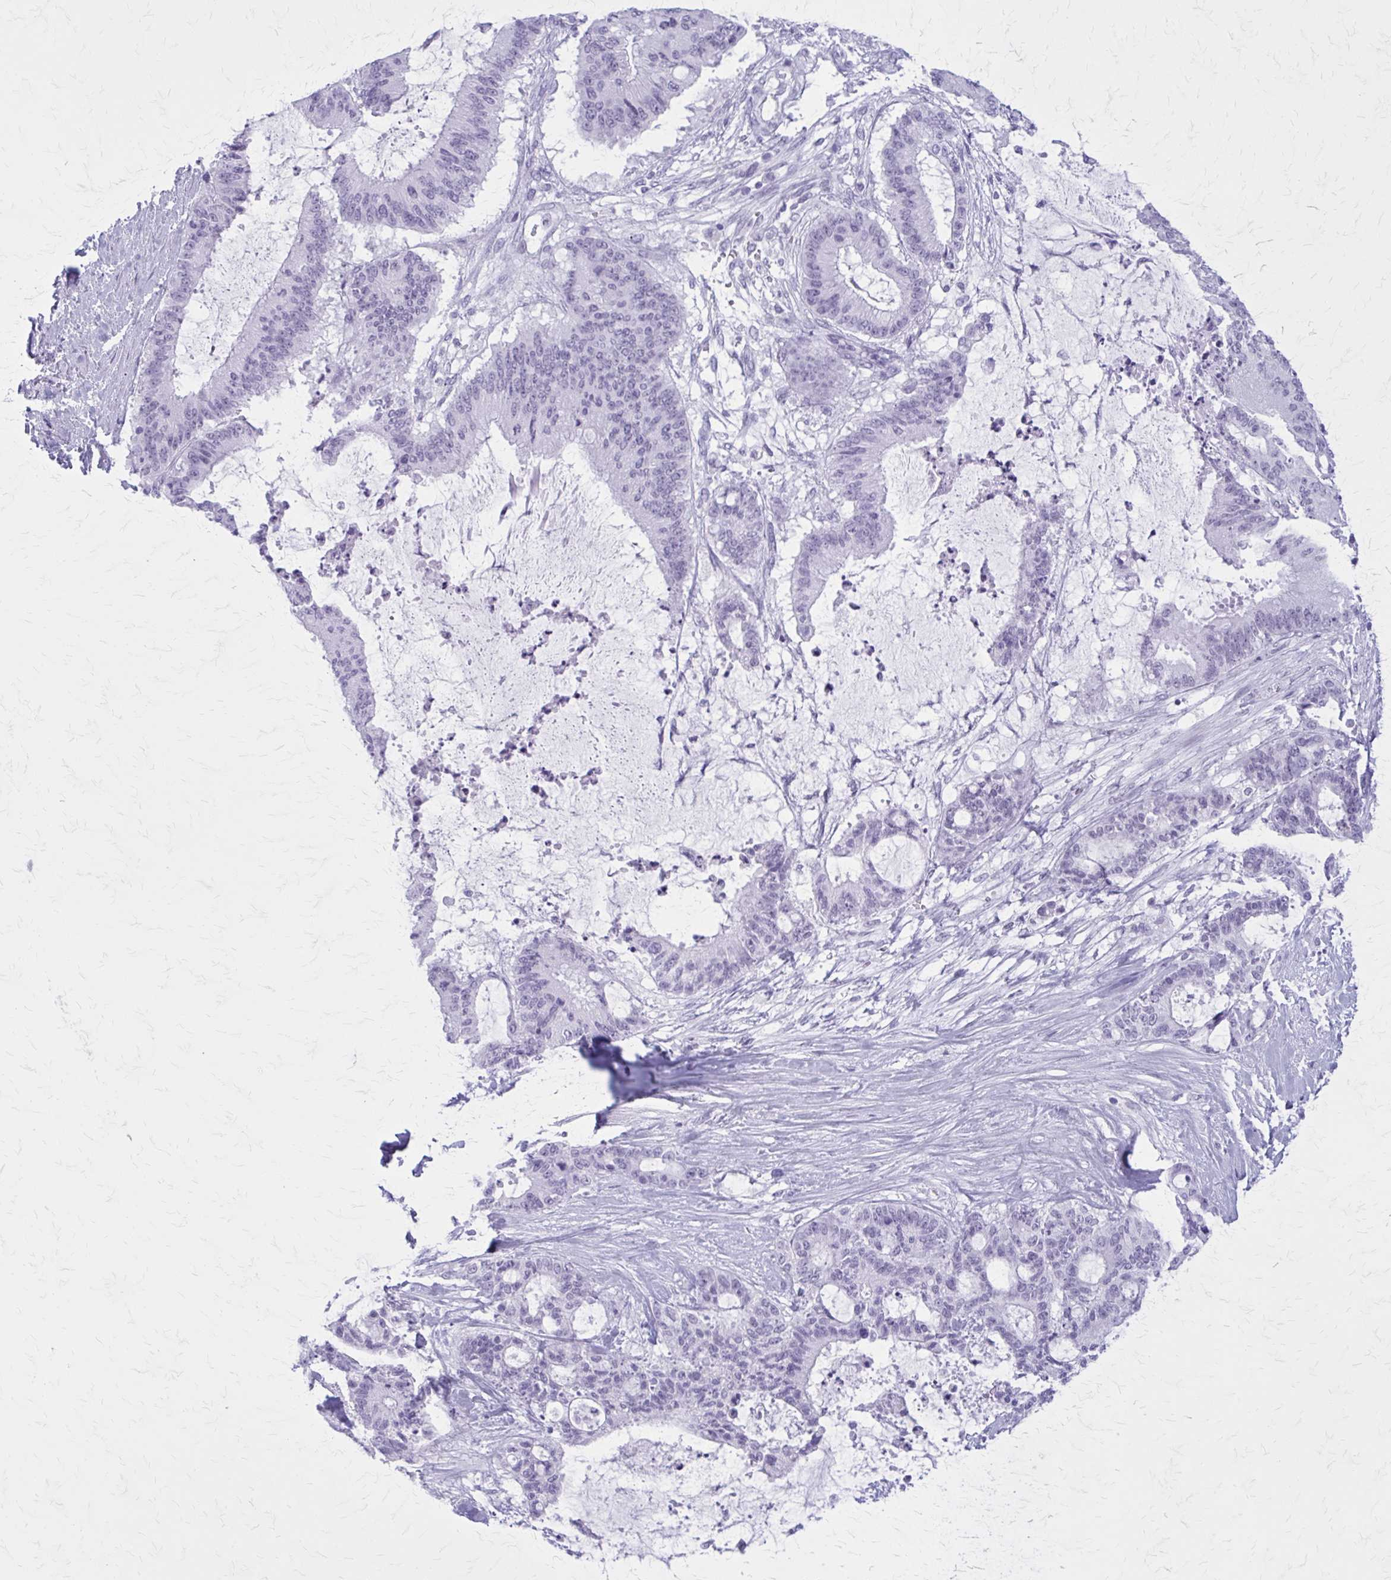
{"staining": {"intensity": "negative", "quantity": "none", "location": "none"}, "tissue": "liver cancer", "cell_type": "Tumor cells", "image_type": "cancer", "snomed": [{"axis": "morphology", "description": "Normal tissue, NOS"}, {"axis": "morphology", "description": "Cholangiocarcinoma"}, {"axis": "topography", "description": "Liver"}, {"axis": "topography", "description": "Peripheral nerve tissue"}], "caption": "Protein analysis of liver cholangiocarcinoma demonstrates no significant expression in tumor cells.", "gene": "GAD1", "patient": {"sex": "female", "age": 73}}